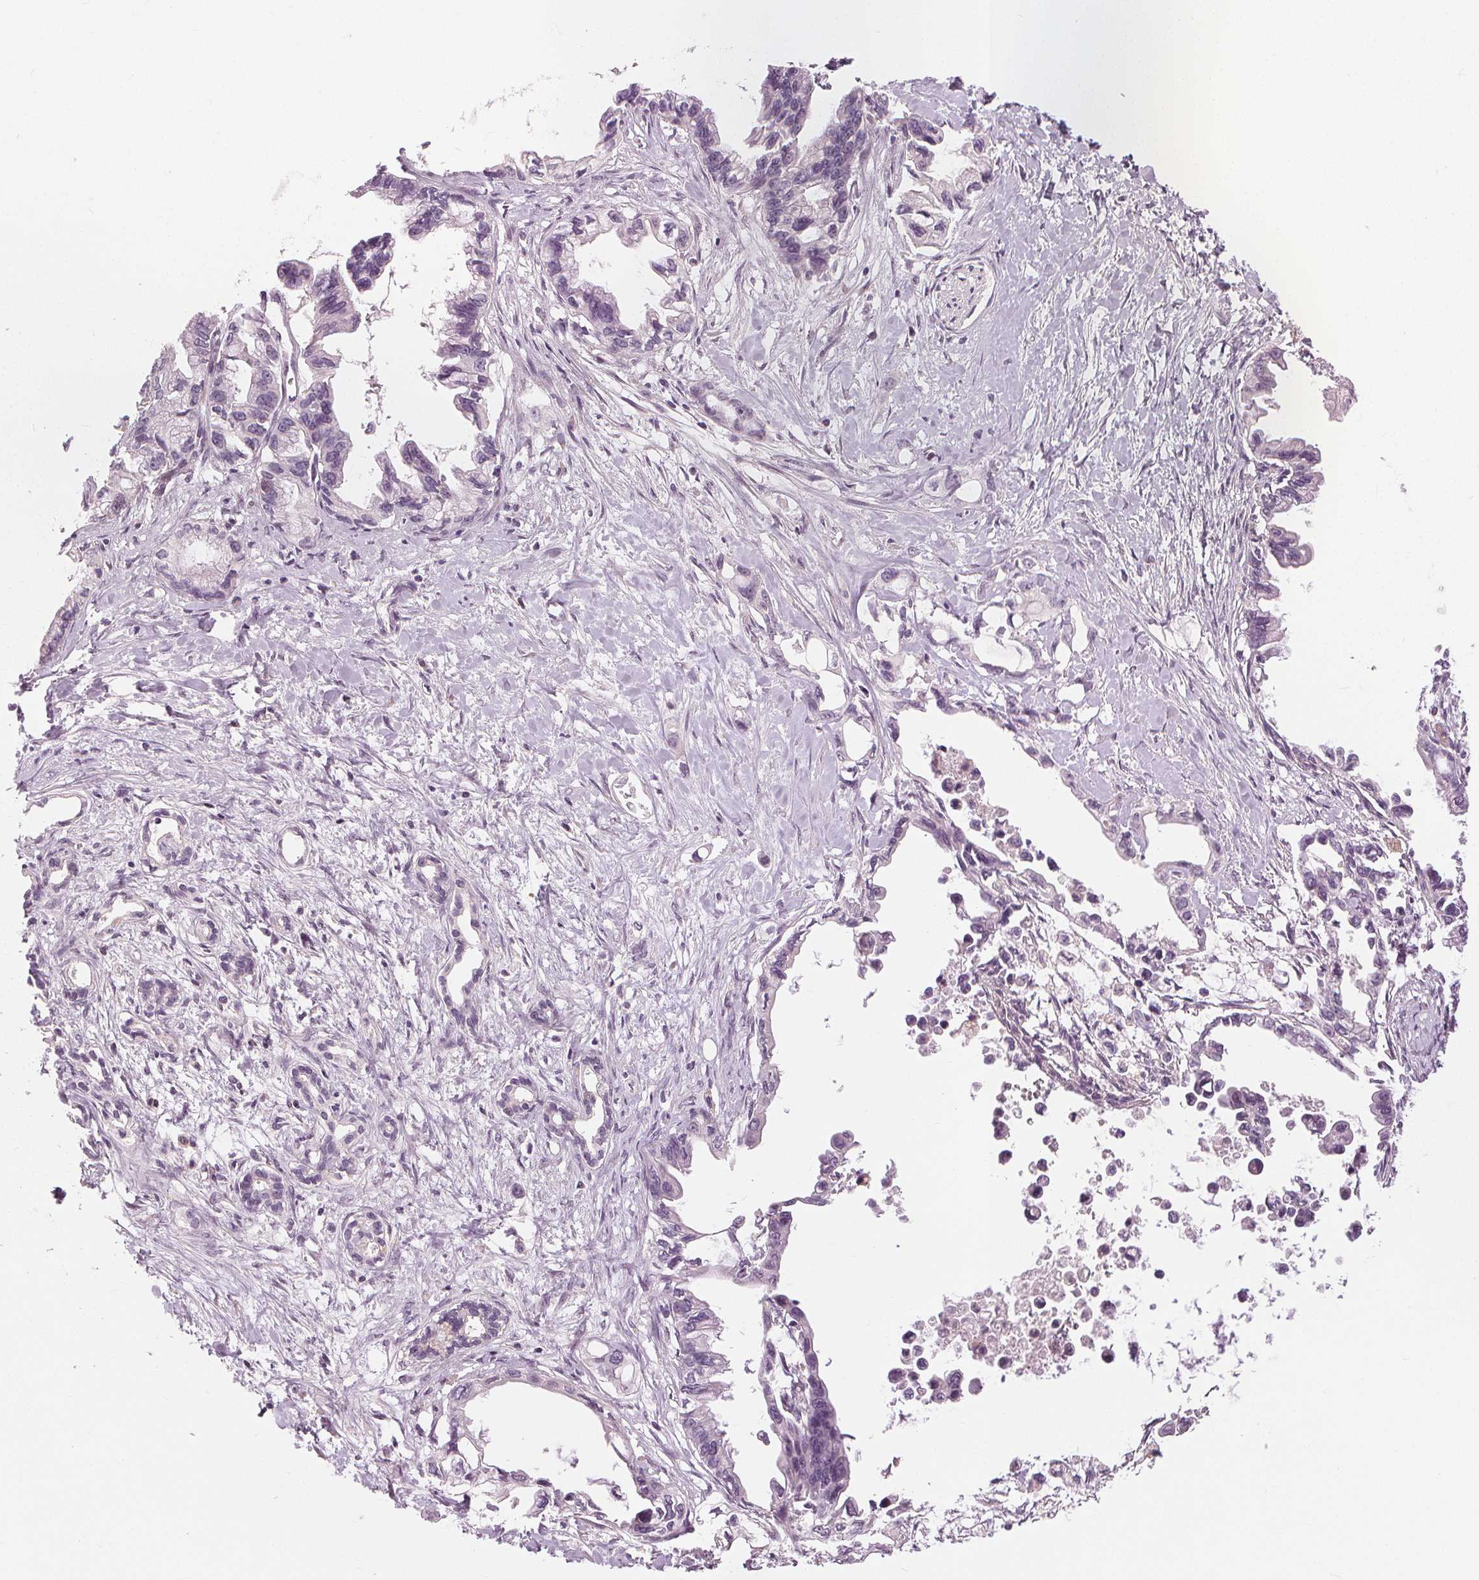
{"staining": {"intensity": "negative", "quantity": "none", "location": "none"}, "tissue": "pancreatic cancer", "cell_type": "Tumor cells", "image_type": "cancer", "snomed": [{"axis": "morphology", "description": "Adenocarcinoma, NOS"}, {"axis": "topography", "description": "Pancreas"}], "caption": "The histopathology image demonstrates no staining of tumor cells in pancreatic cancer (adenocarcinoma).", "gene": "SLC34A1", "patient": {"sex": "male", "age": 61}}